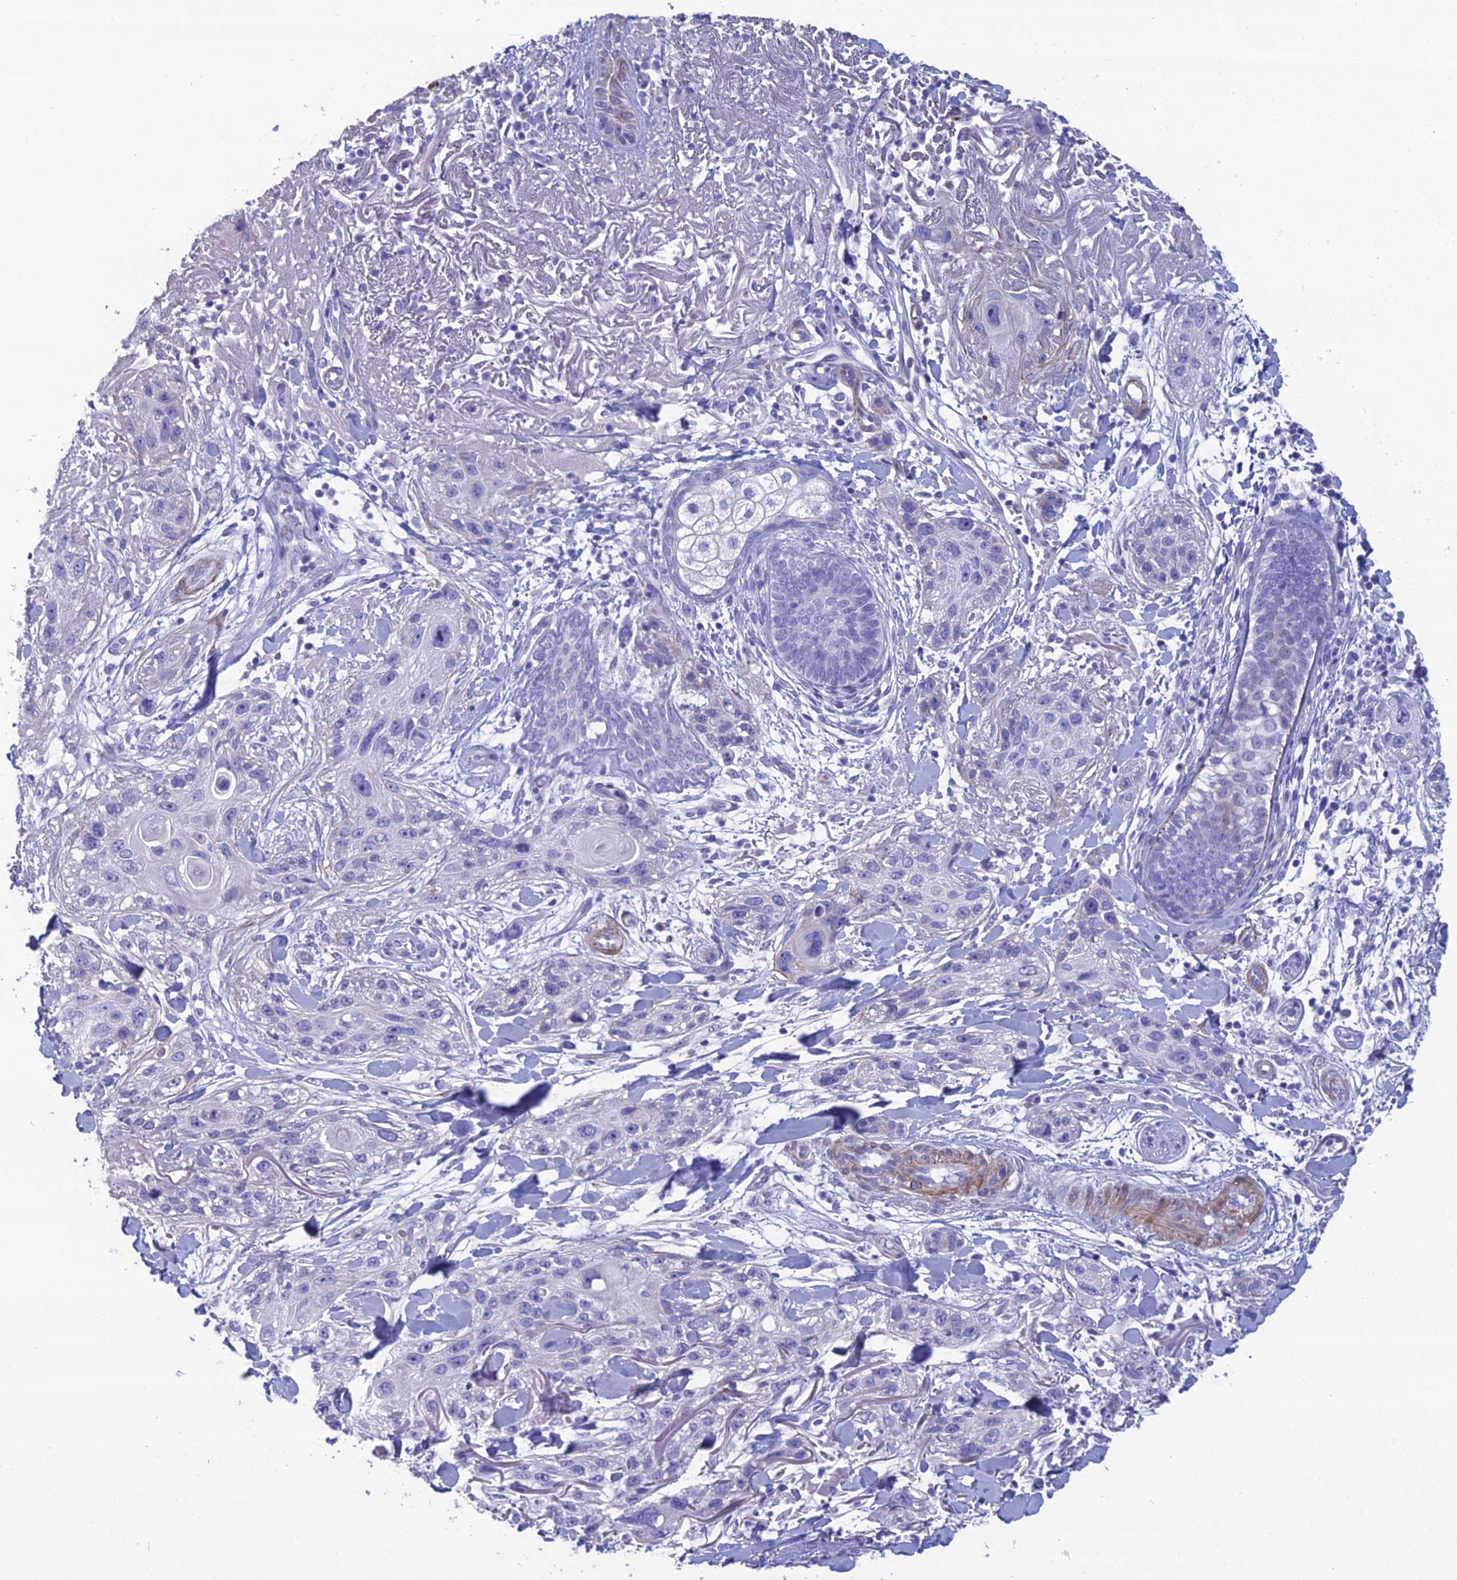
{"staining": {"intensity": "negative", "quantity": "none", "location": "none"}, "tissue": "skin cancer", "cell_type": "Tumor cells", "image_type": "cancer", "snomed": [{"axis": "morphology", "description": "Normal tissue, NOS"}, {"axis": "morphology", "description": "Squamous cell carcinoma, NOS"}, {"axis": "topography", "description": "Skin"}], "caption": "Skin squamous cell carcinoma was stained to show a protein in brown. There is no significant staining in tumor cells.", "gene": "OR56B1", "patient": {"sex": "male", "age": 72}}